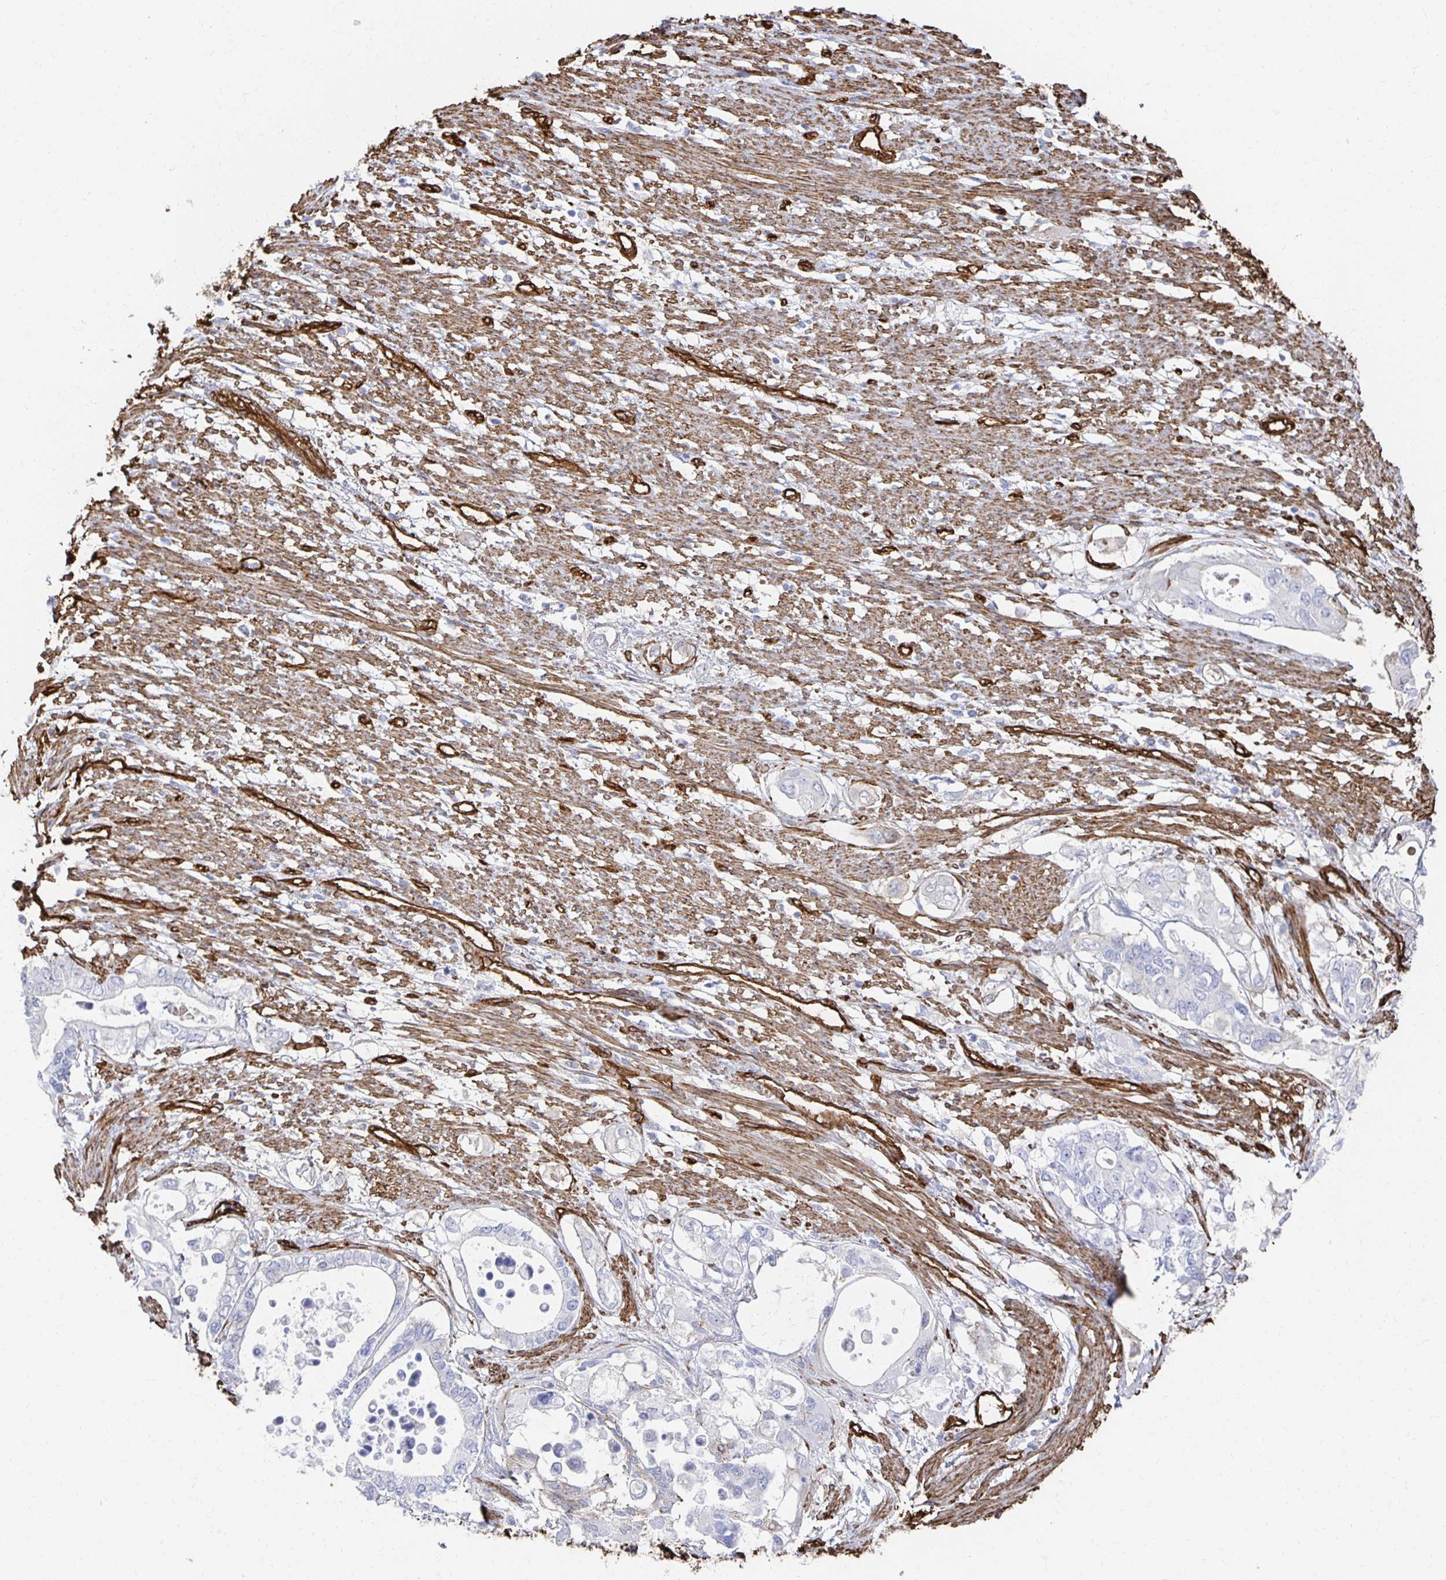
{"staining": {"intensity": "negative", "quantity": "none", "location": "none"}, "tissue": "pancreatic cancer", "cell_type": "Tumor cells", "image_type": "cancer", "snomed": [{"axis": "morphology", "description": "Adenocarcinoma, NOS"}, {"axis": "topography", "description": "Pancreas"}], "caption": "Photomicrograph shows no significant protein expression in tumor cells of pancreatic adenocarcinoma.", "gene": "VIPR2", "patient": {"sex": "female", "age": 63}}